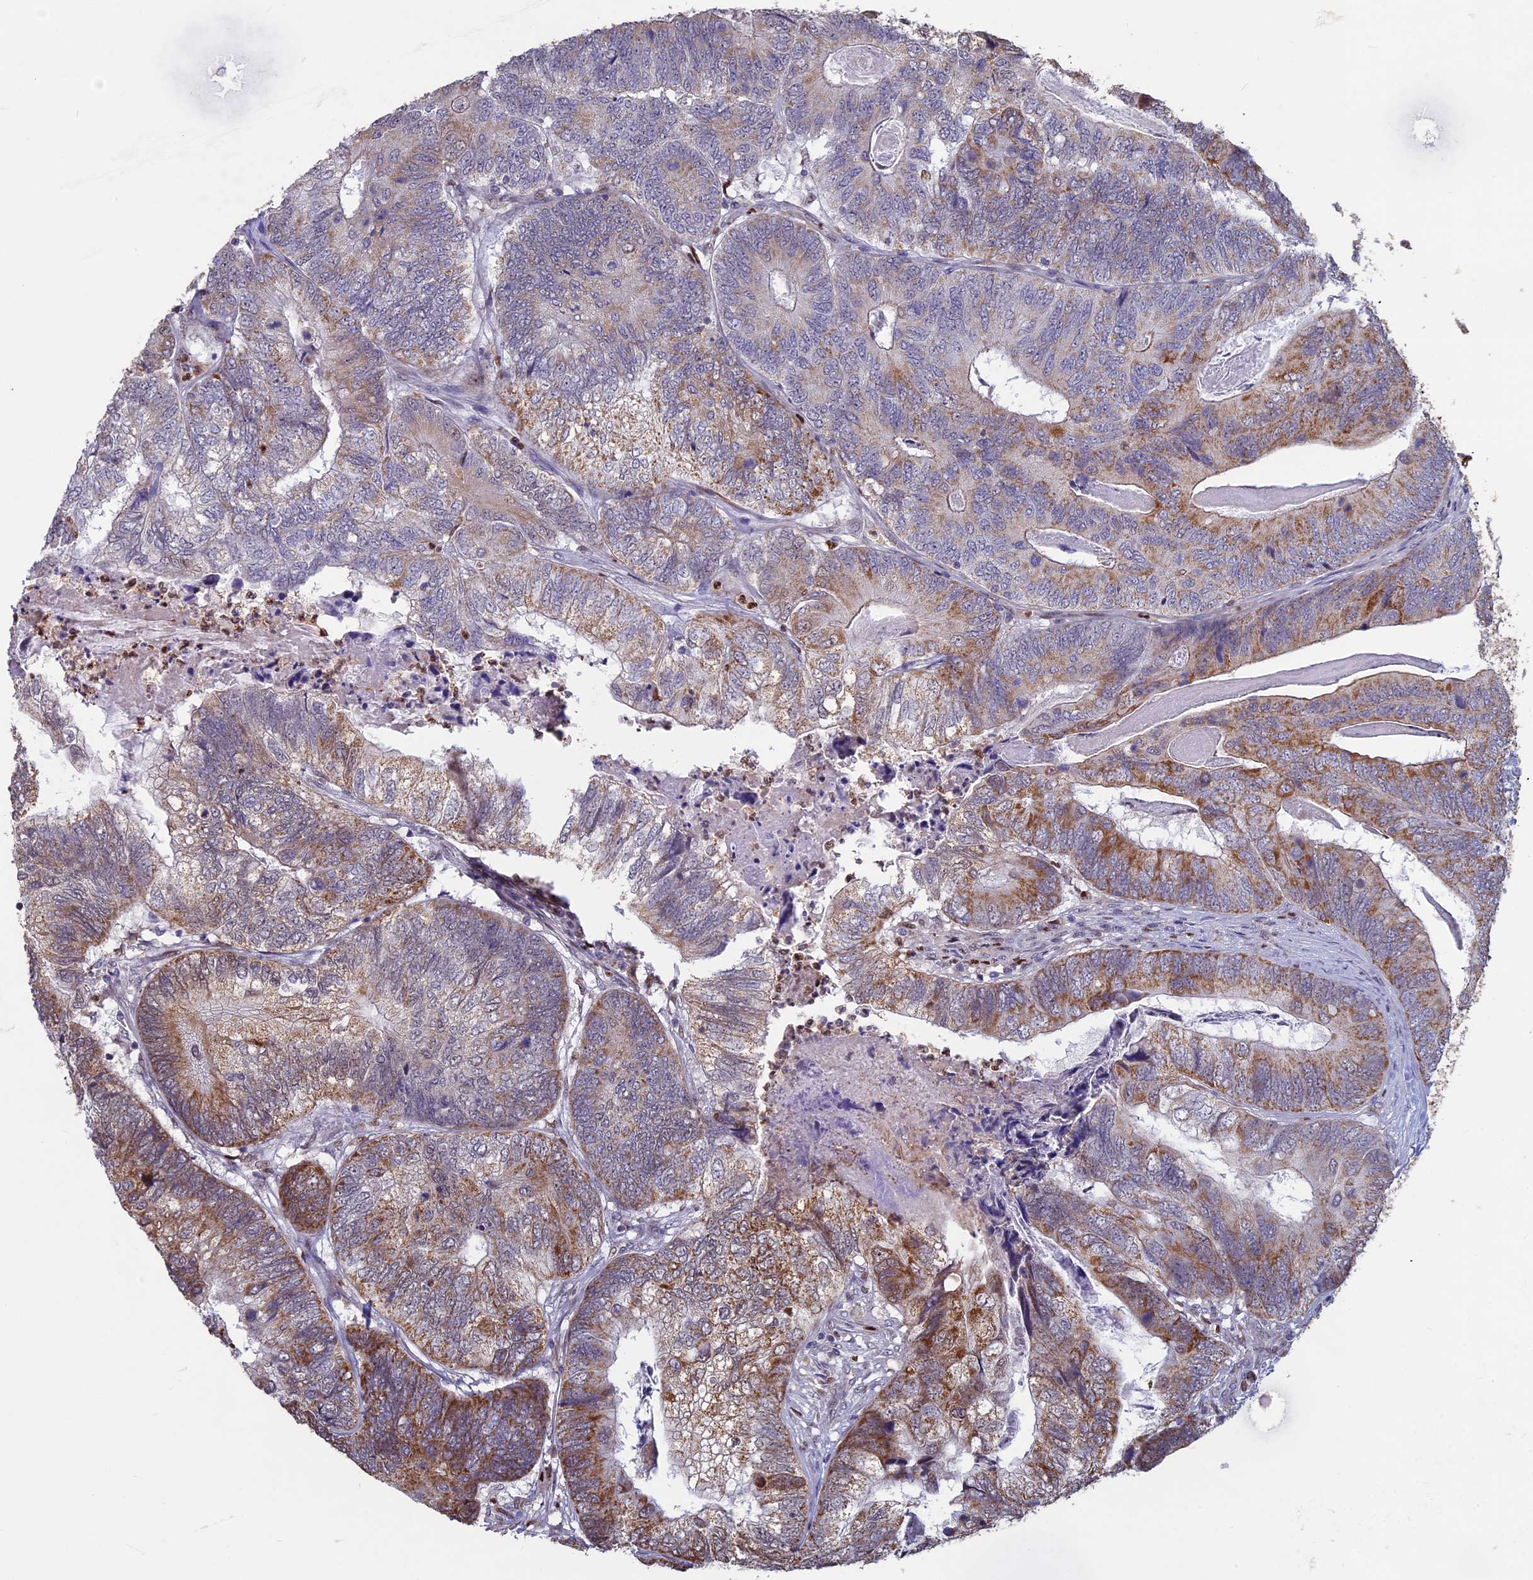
{"staining": {"intensity": "moderate", "quantity": ">75%", "location": "cytoplasmic/membranous"}, "tissue": "colorectal cancer", "cell_type": "Tumor cells", "image_type": "cancer", "snomed": [{"axis": "morphology", "description": "Adenocarcinoma, NOS"}, {"axis": "topography", "description": "Colon"}], "caption": "IHC (DAB) staining of colorectal adenocarcinoma displays moderate cytoplasmic/membranous protein staining in approximately >75% of tumor cells. (Brightfield microscopy of DAB IHC at high magnification).", "gene": "ACSS1", "patient": {"sex": "female", "age": 67}}